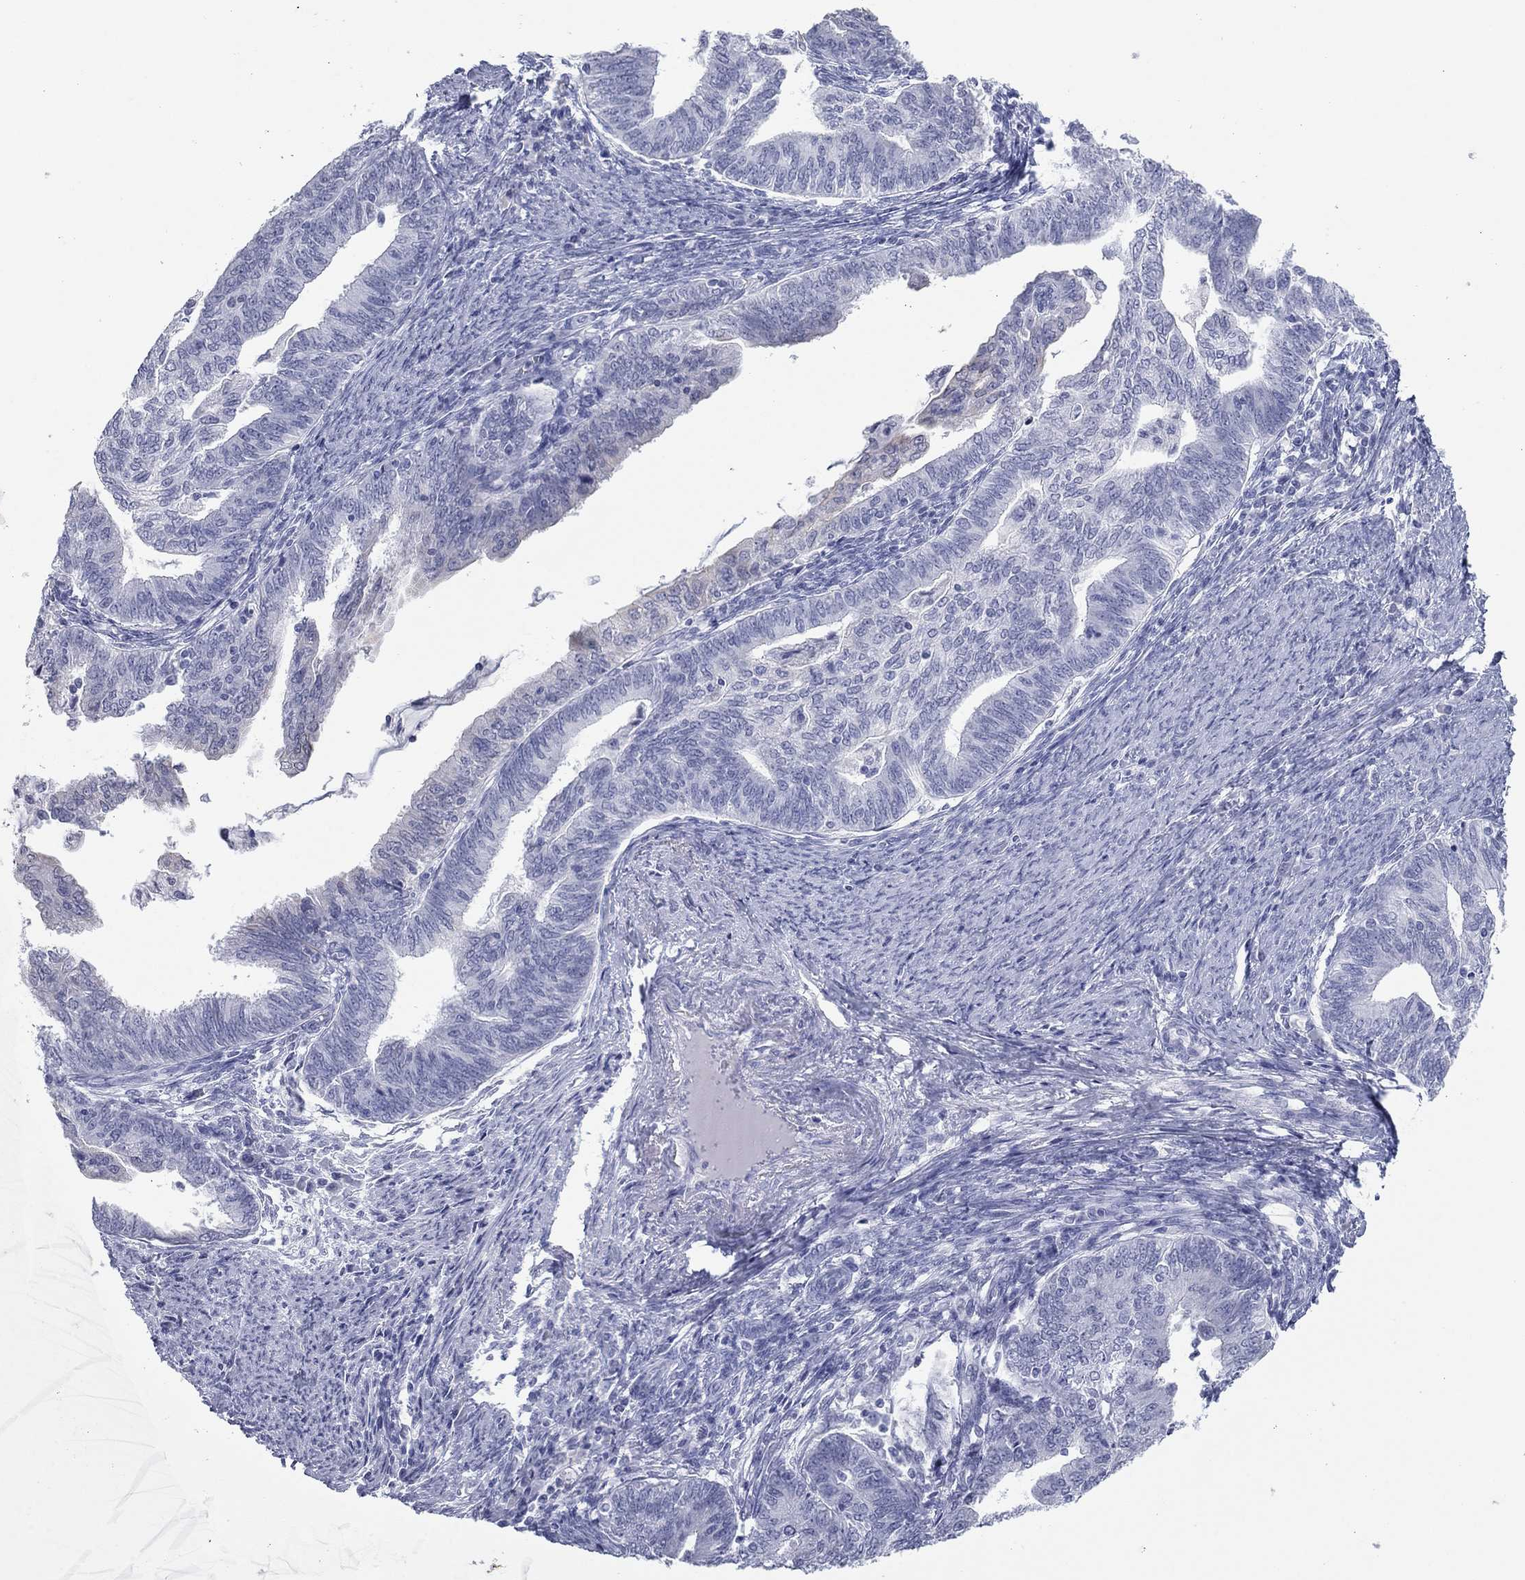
{"staining": {"intensity": "negative", "quantity": "none", "location": "none"}, "tissue": "endometrial cancer", "cell_type": "Tumor cells", "image_type": "cancer", "snomed": [{"axis": "morphology", "description": "Adenocarcinoma, NOS"}, {"axis": "topography", "description": "Endometrium"}], "caption": "A histopathology image of human endometrial cancer is negative for staining in tumor cells.", "gene": "KRT75", "patient": {"sex": "female", "age": 82}}